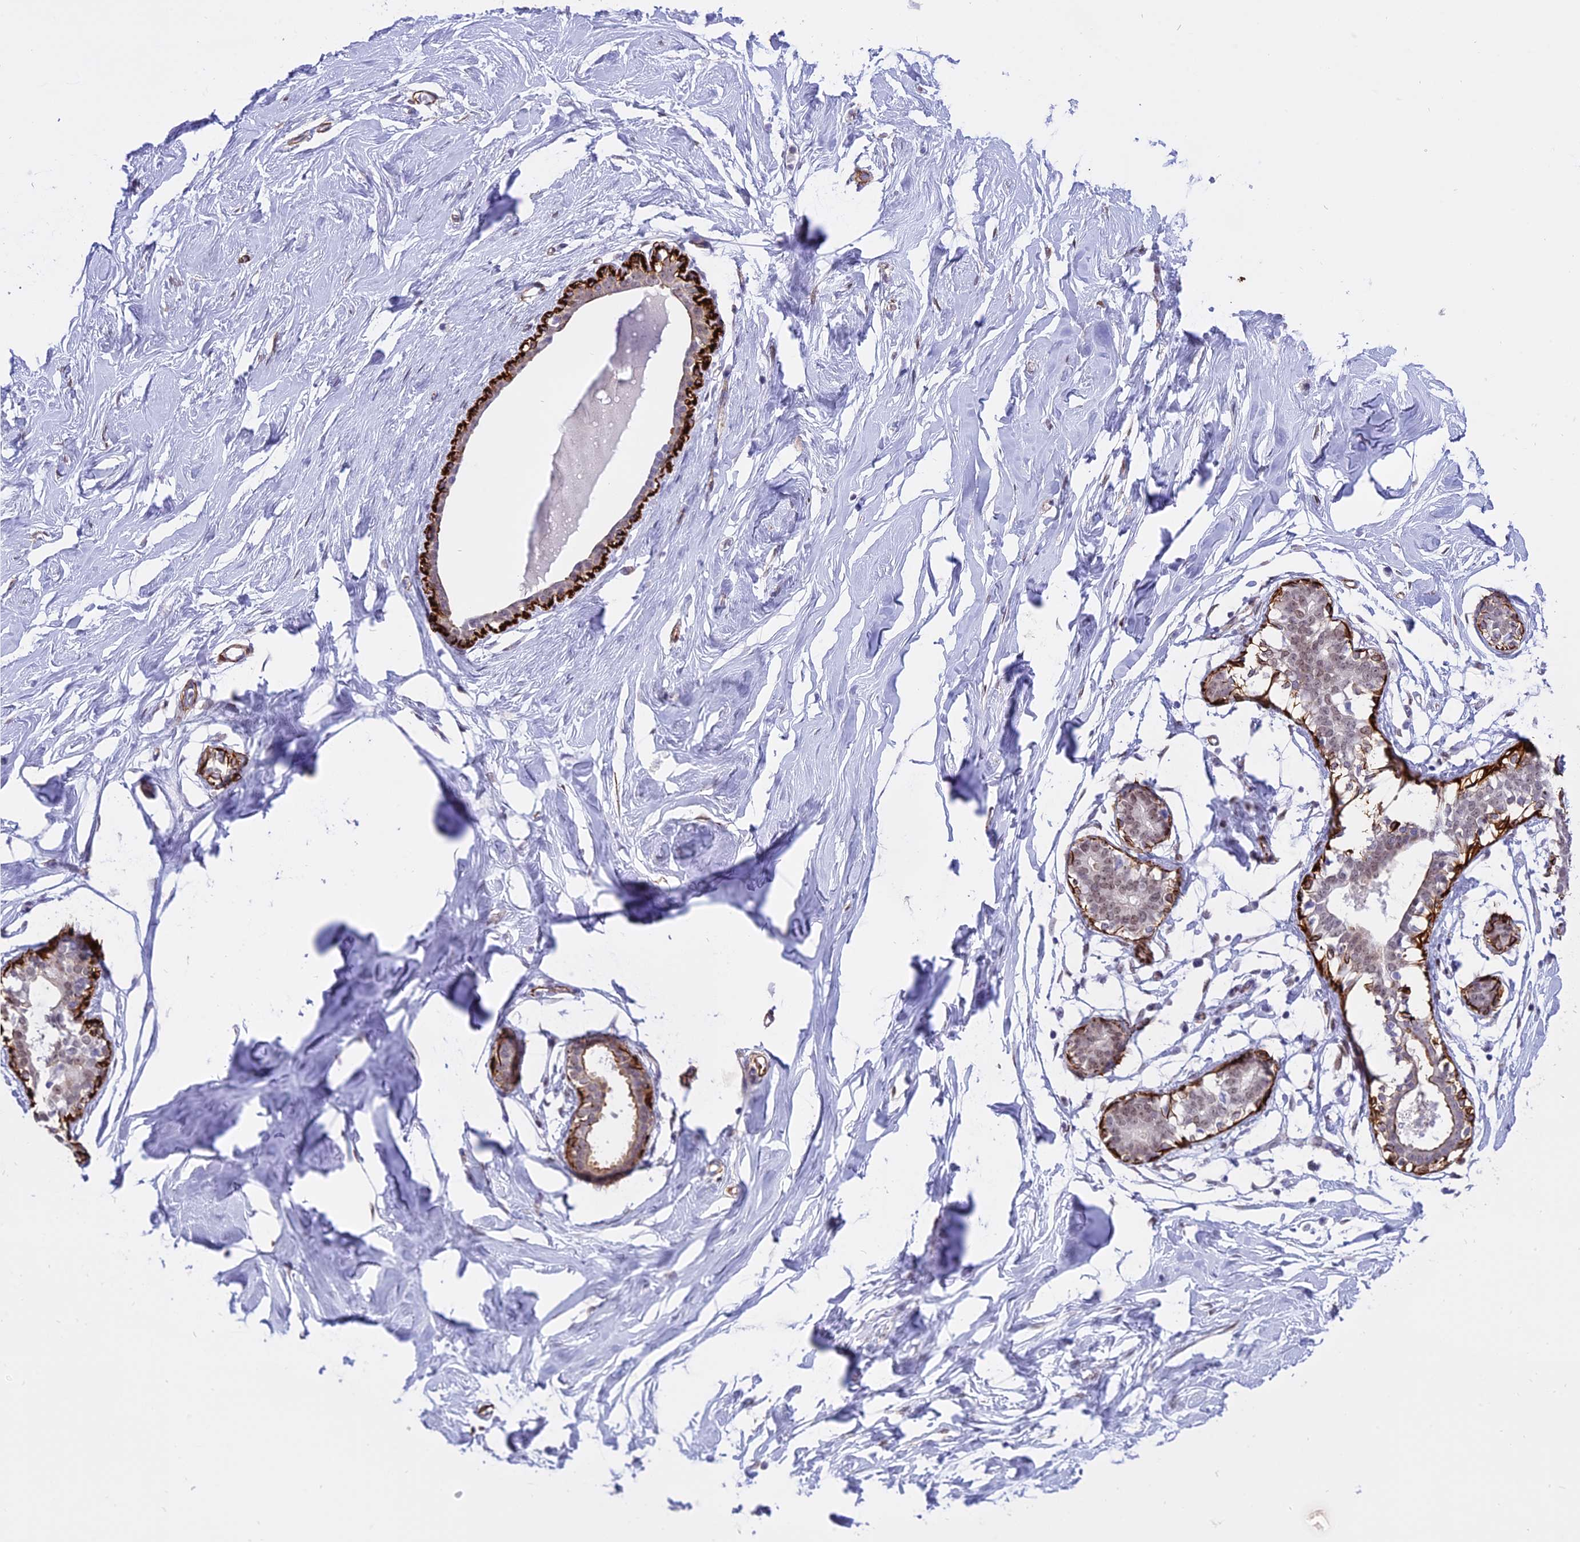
{"staining": {"intensity": "negative", "quantity": "none", "location": "none"}, "tissue": "breast", "cell_type": "Adipocytes", "image_type": "normal", "snomed": [{"axis": "morphology", "description": "Normal tissue, NOS"}, {"axis": "morphology", "description": "Adenoma, NOS"}, {"axis": "topography", "description": "Breast"}], "caption": "Immunohistochemistry (IHC) image of benign breast stained for a protein (brown), which displays no staining in adipocytes. The staining was performed using DAB to visualize the protein expression in brown, while the nuclei were stained in blue with hematoxylin (Magnification: 20x).", "gene": "CENPV", "patient": {"sex": "female", "age": 23}}